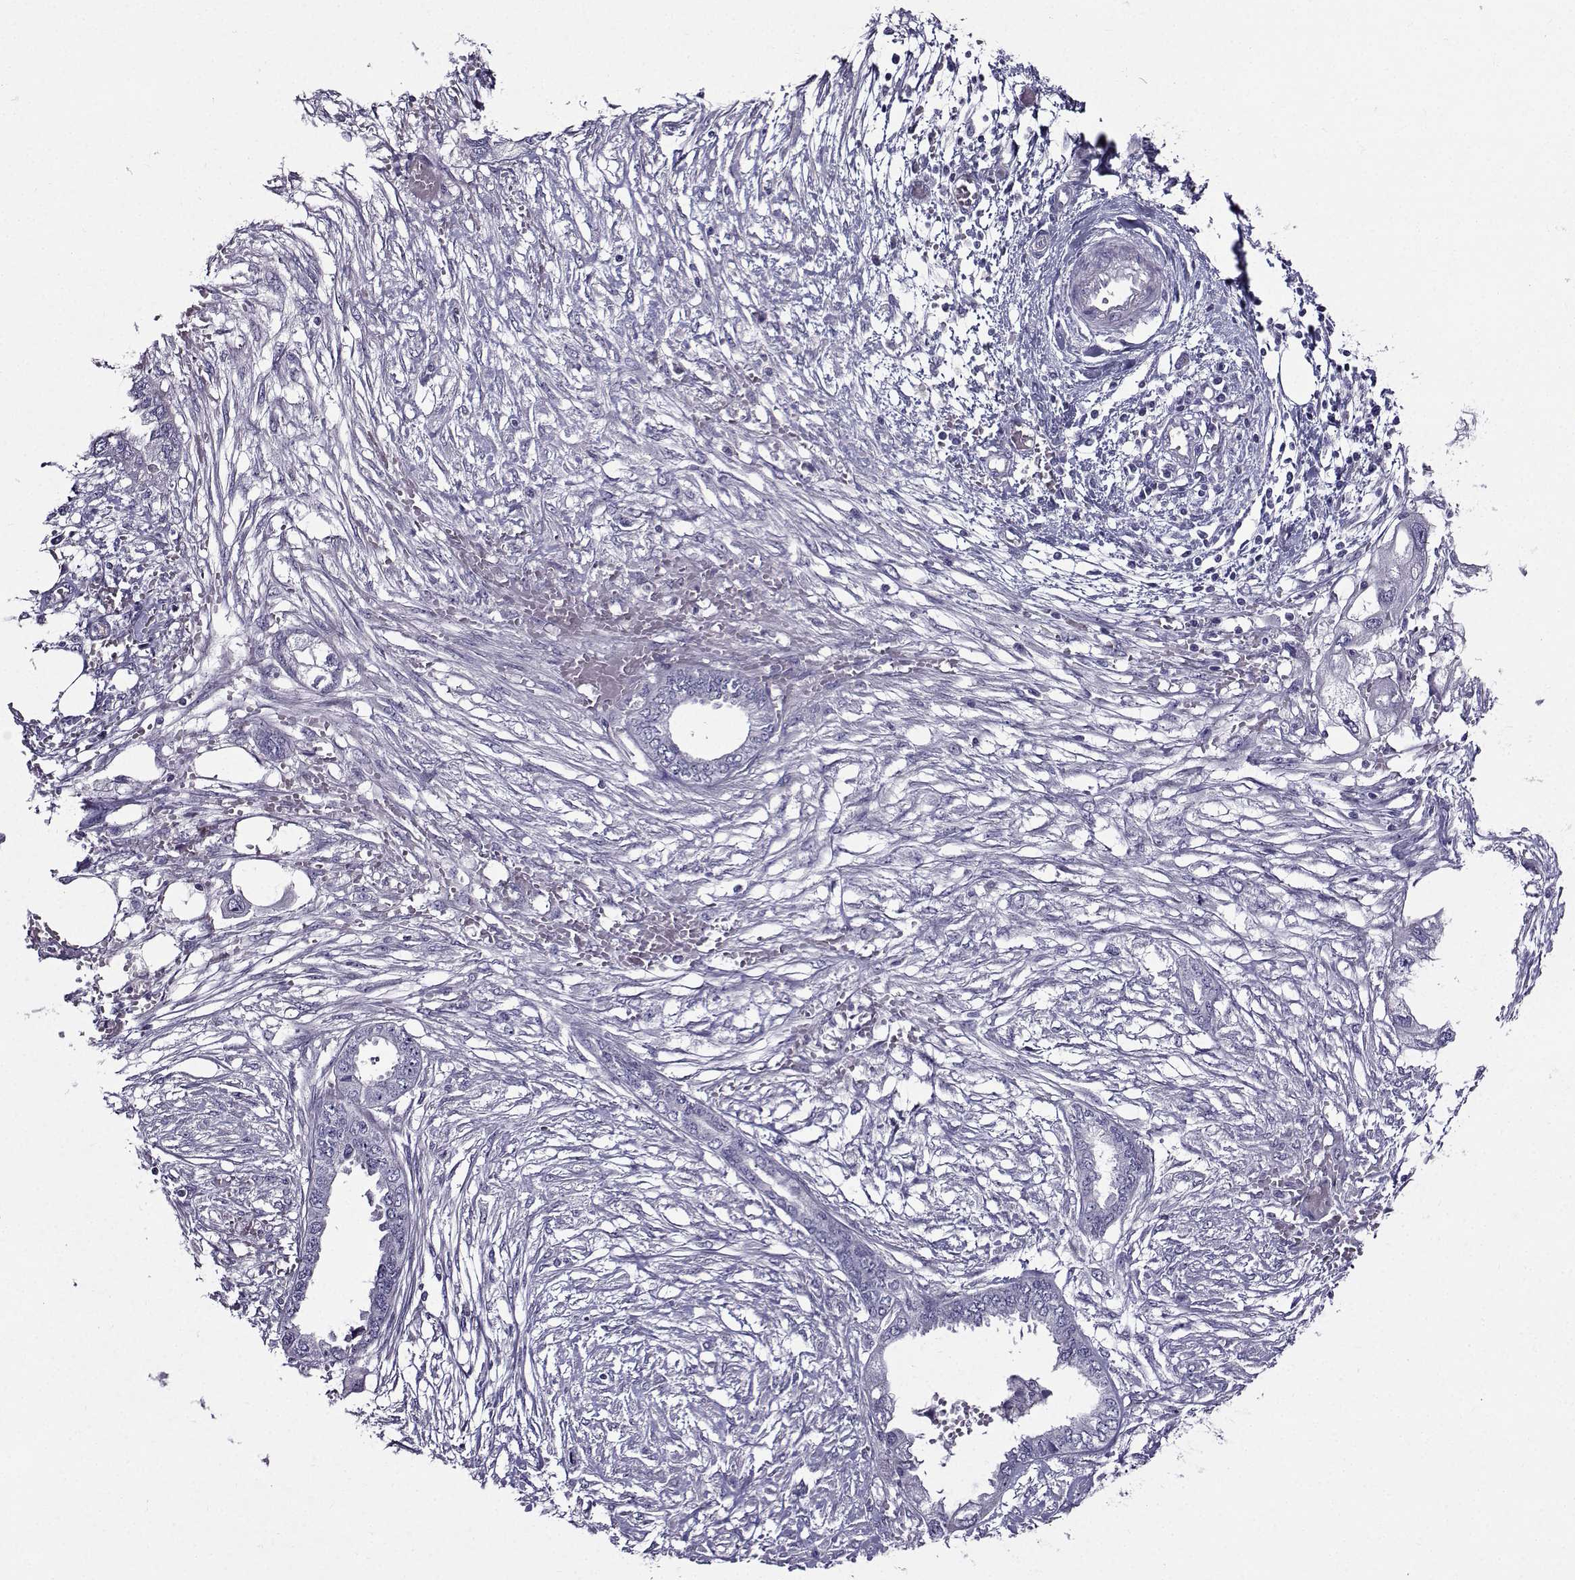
{"staining": {"intensity": "negative", "quantity": "none", "location": "none"}, "tissue": "endometrial cancer", "cell_type": "Tumor cells", "image_type": "cancer", "snomed": [{"axis": "morphology", "description": "Adenocarcinoma, NOS"}, {"axis": "morphology", "description": "Adenocarcinoma, metastatic, NOS"}, {"axis": "topography", "description": "Adipose tissue"}, {"axis": "topography", "description": "Endometrium"}], "caption": "Human endometrial adenocarcinoma stained for a protein using IHC displays no expression in tumor cells.", "gene": "TMEM266", "patient": {"sex": "female", "age": 67}}